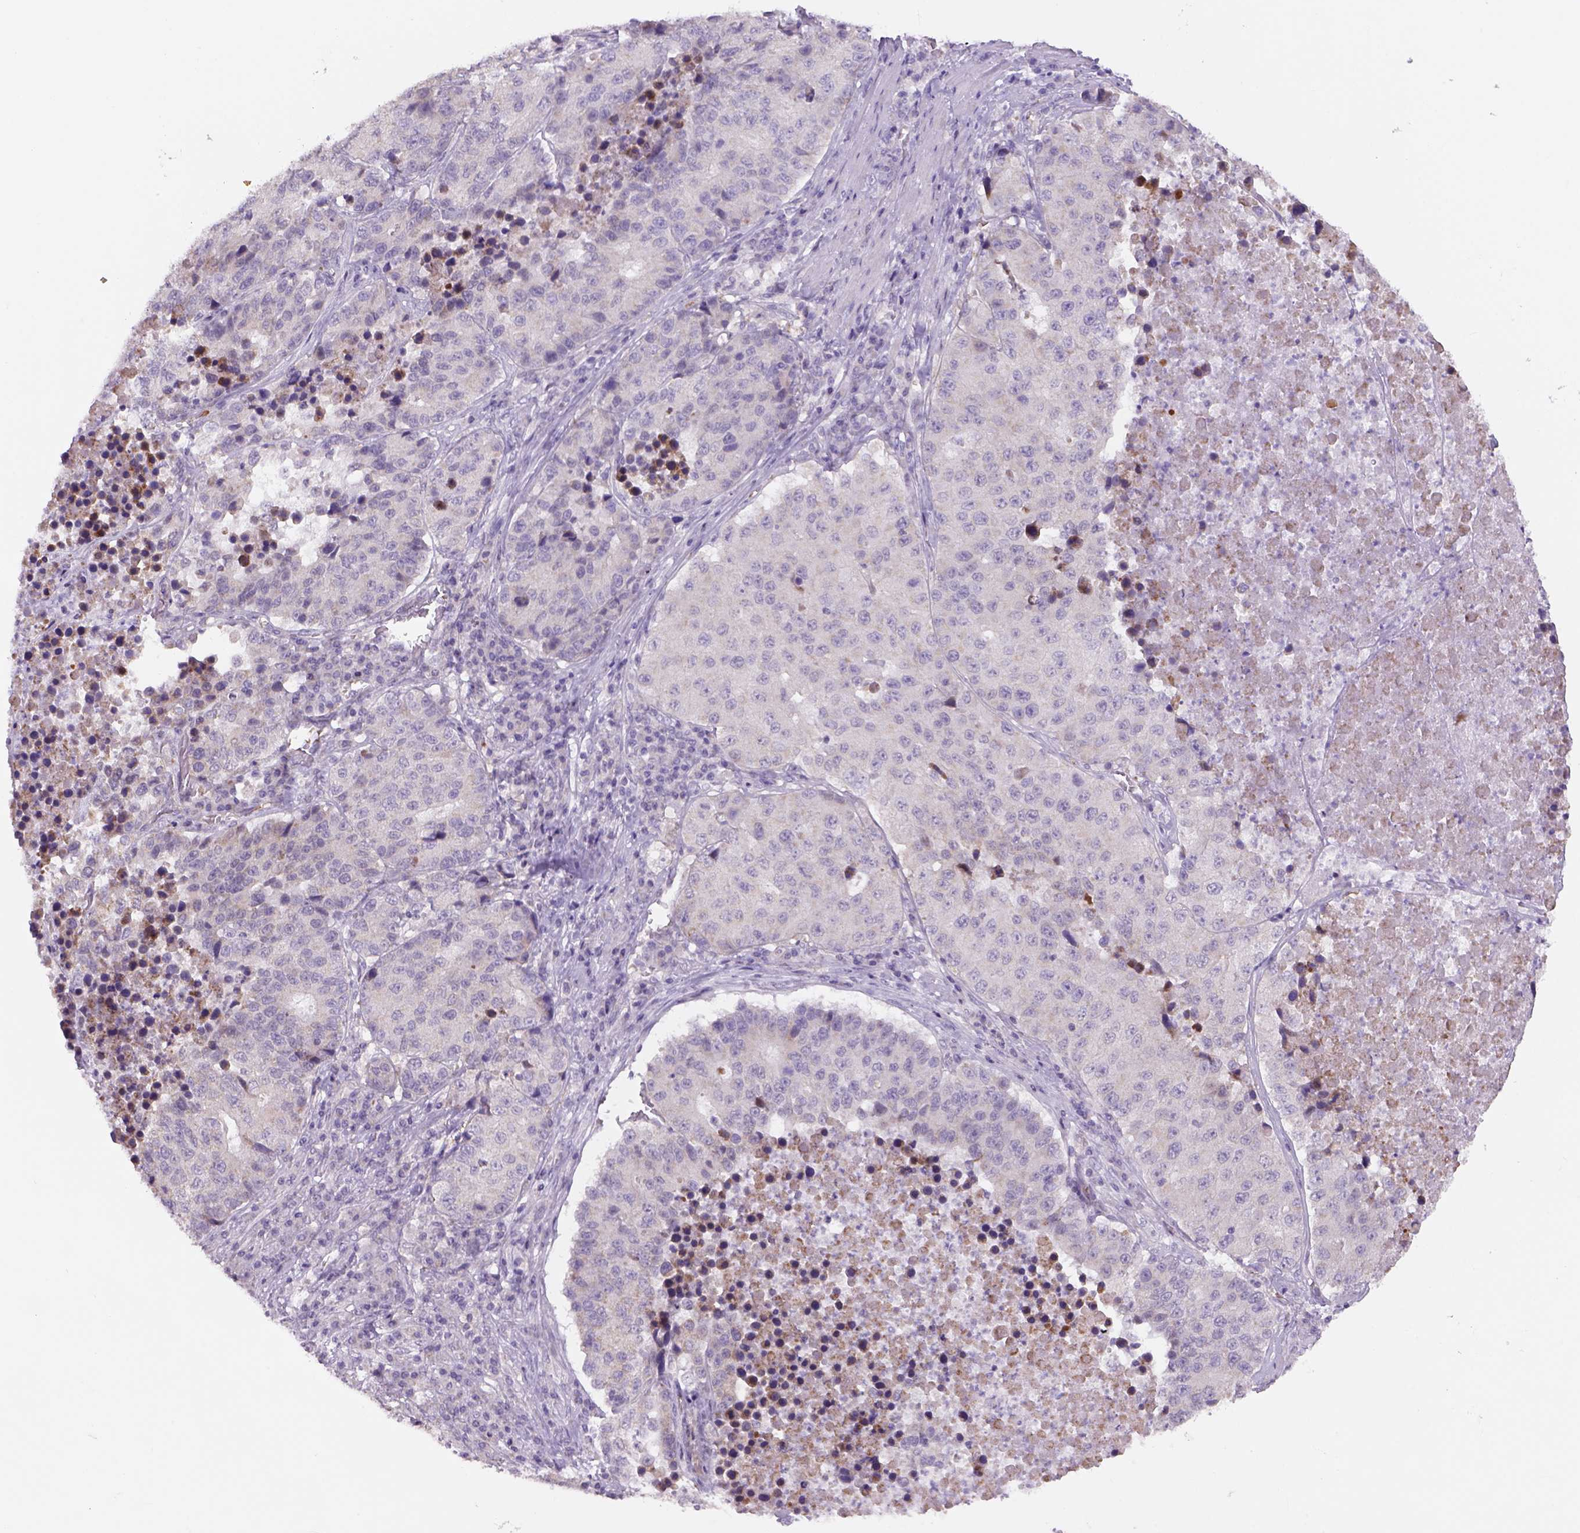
{"staining": {"intensity": "negative", "quantity": "none", "location": "none"}, "tissue": "stomach cancer", "cell_type": "Tumor cells", "image_type": "cancer", "snomed": [{"axis": "morphology", "description": "Adenocarcinoma, NOS"}, {"axis": "topography", "description": "Stomach"}], "caption": "Histopathology image shows no significant protein expression in tumor cells of stomach cancer (adenocarcinoma).", "gene": "ADGRV1", "patient": {"sex": "male", "age": 71}}